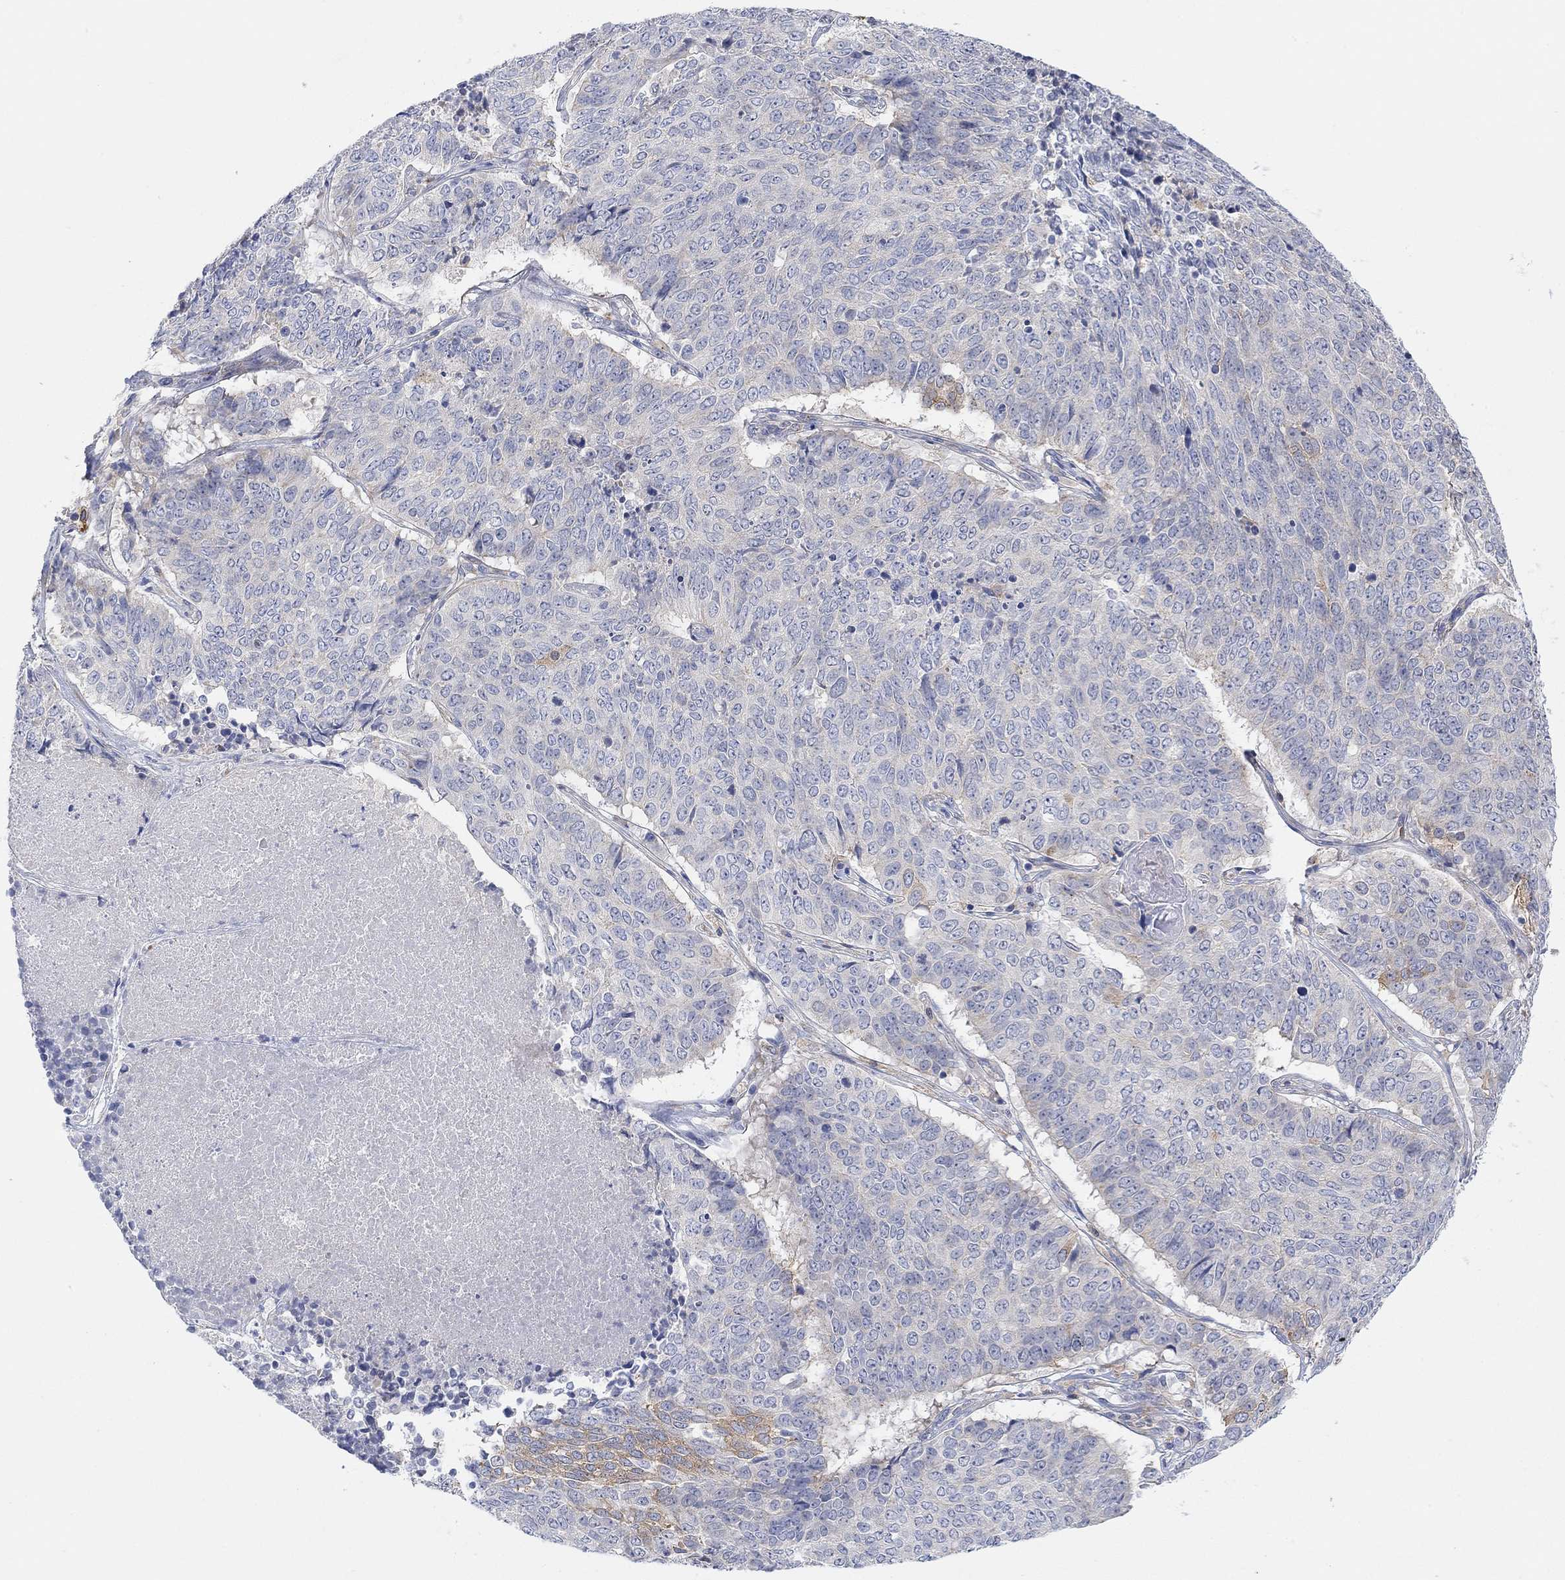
{"staining": {"intensity": "moderate", "quantity": "25%-75%", "location": "cytoplasmic/membranous"}, "tissue": "lung cancer", "cell_type": "Tumor cells", "image_type": "cancer", "snomed": [{"axis": "morphology", "description": "Squamous cell carcinoma, NOS"}, {"axis": "topography", "description": "Lung"}], "caption": "Immunohistochemical staining of lung cancer demonstrates medium levels of moderate cytoplasmic/membranous positivity in approximately 25%-75% of tumor cells.", "gene": "RGS1", "patient": {"sex": "male", "age": 64}}